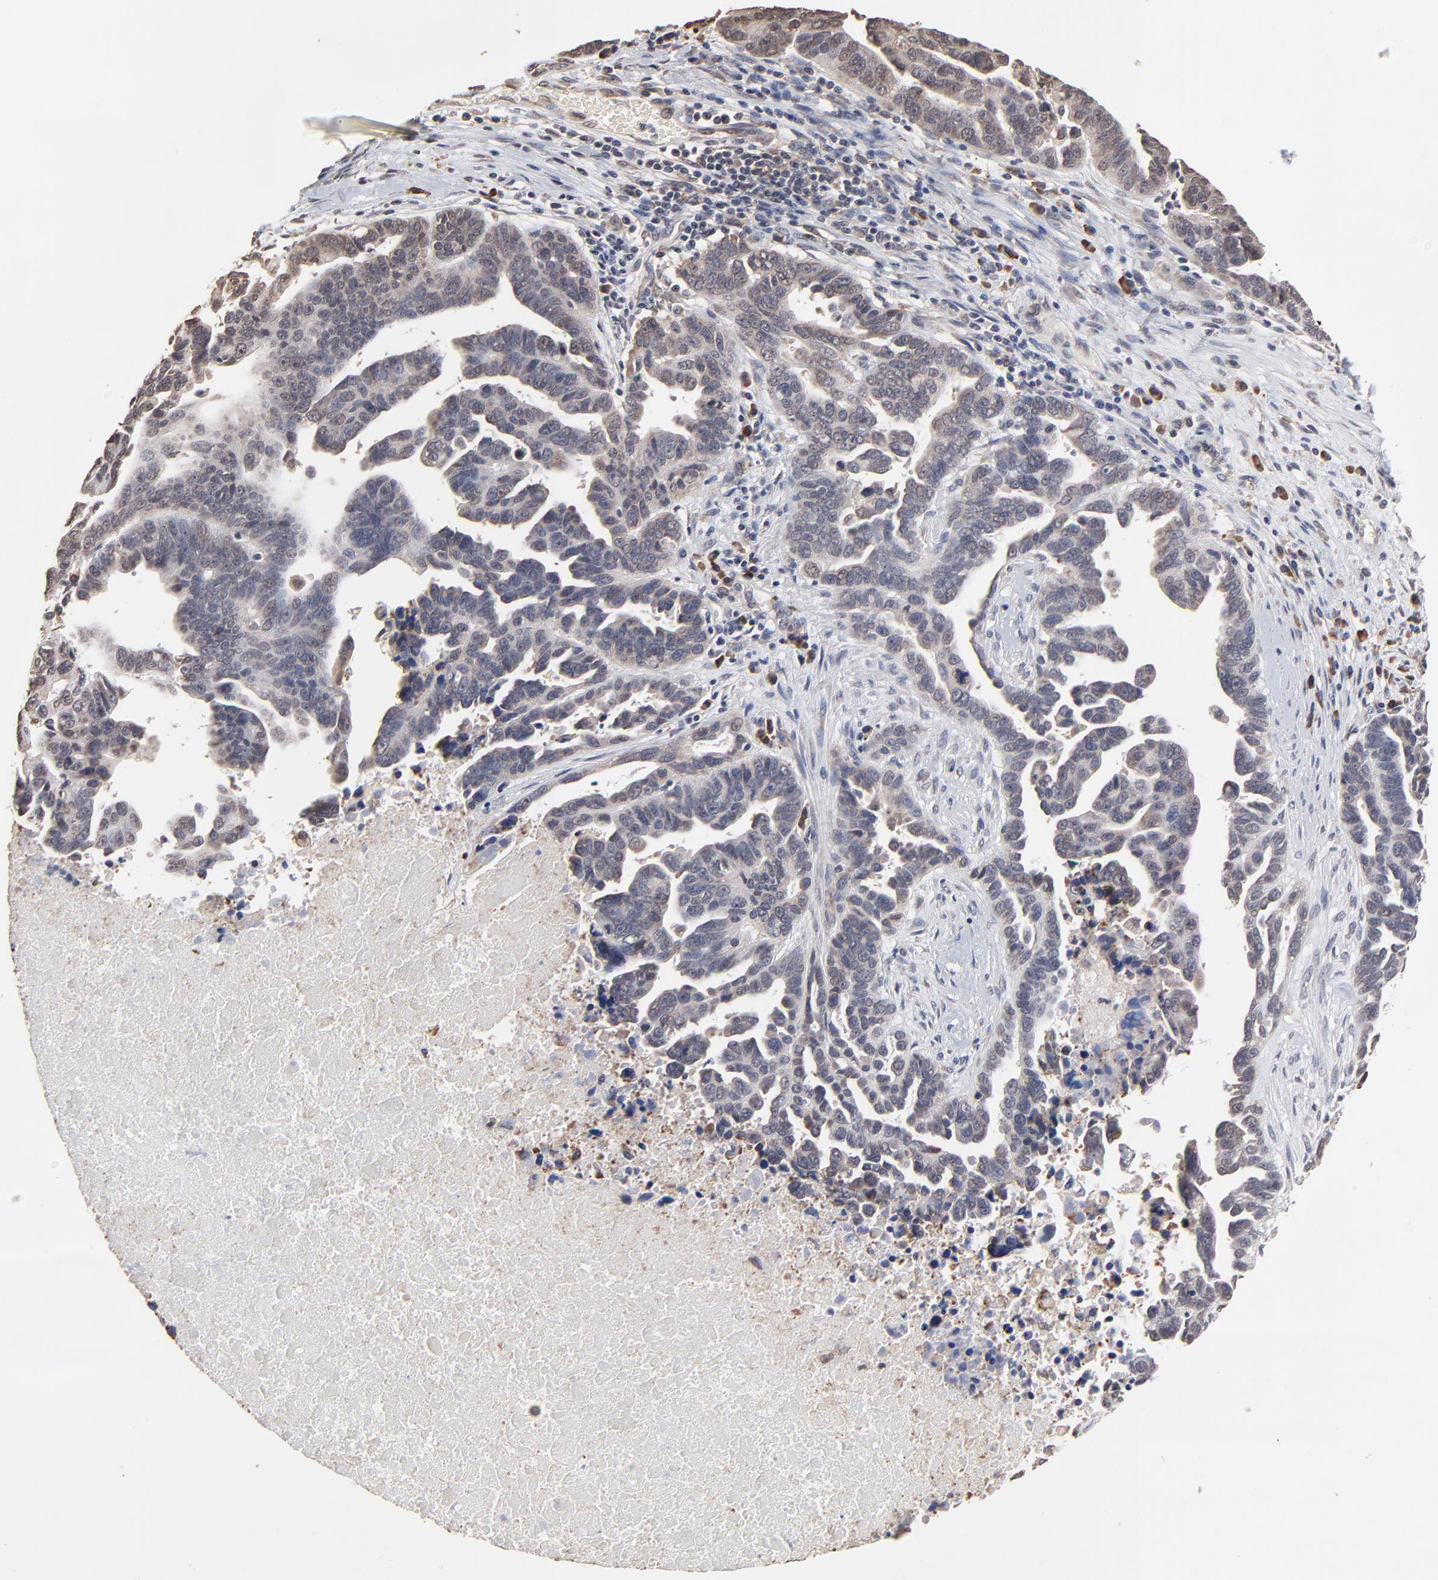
{"staining": {"intensity": "weak", "quantity": "<25%", "location": "cytoplasmic/membranous"}, "tissue": "ovarian cancer", "cell_type": "Tumor cells", "image_type": "cancer", "snomed": [{"axis": "morphology", "description": "Carcinoma, endometroid"}, {"axis": "morphology", "description": "Cystadenocarcinoma, serous, NOS"}, {"axis": "topography", "description": "Ovary"}], "caption": "Immunohistochemistry (IHC) micrograph of neoplastic tissue: human endometroid carcinoma (ovarian) stained with DAB shows no significant protein staining in tumor cells. The staining is performed using DAB (3,3'-diaminobenzidine) brown chromogen with nuclei counter-stained in using hematoxylin.", "gene": "CHM", "patient": {"sex": "female", "age": 45}}